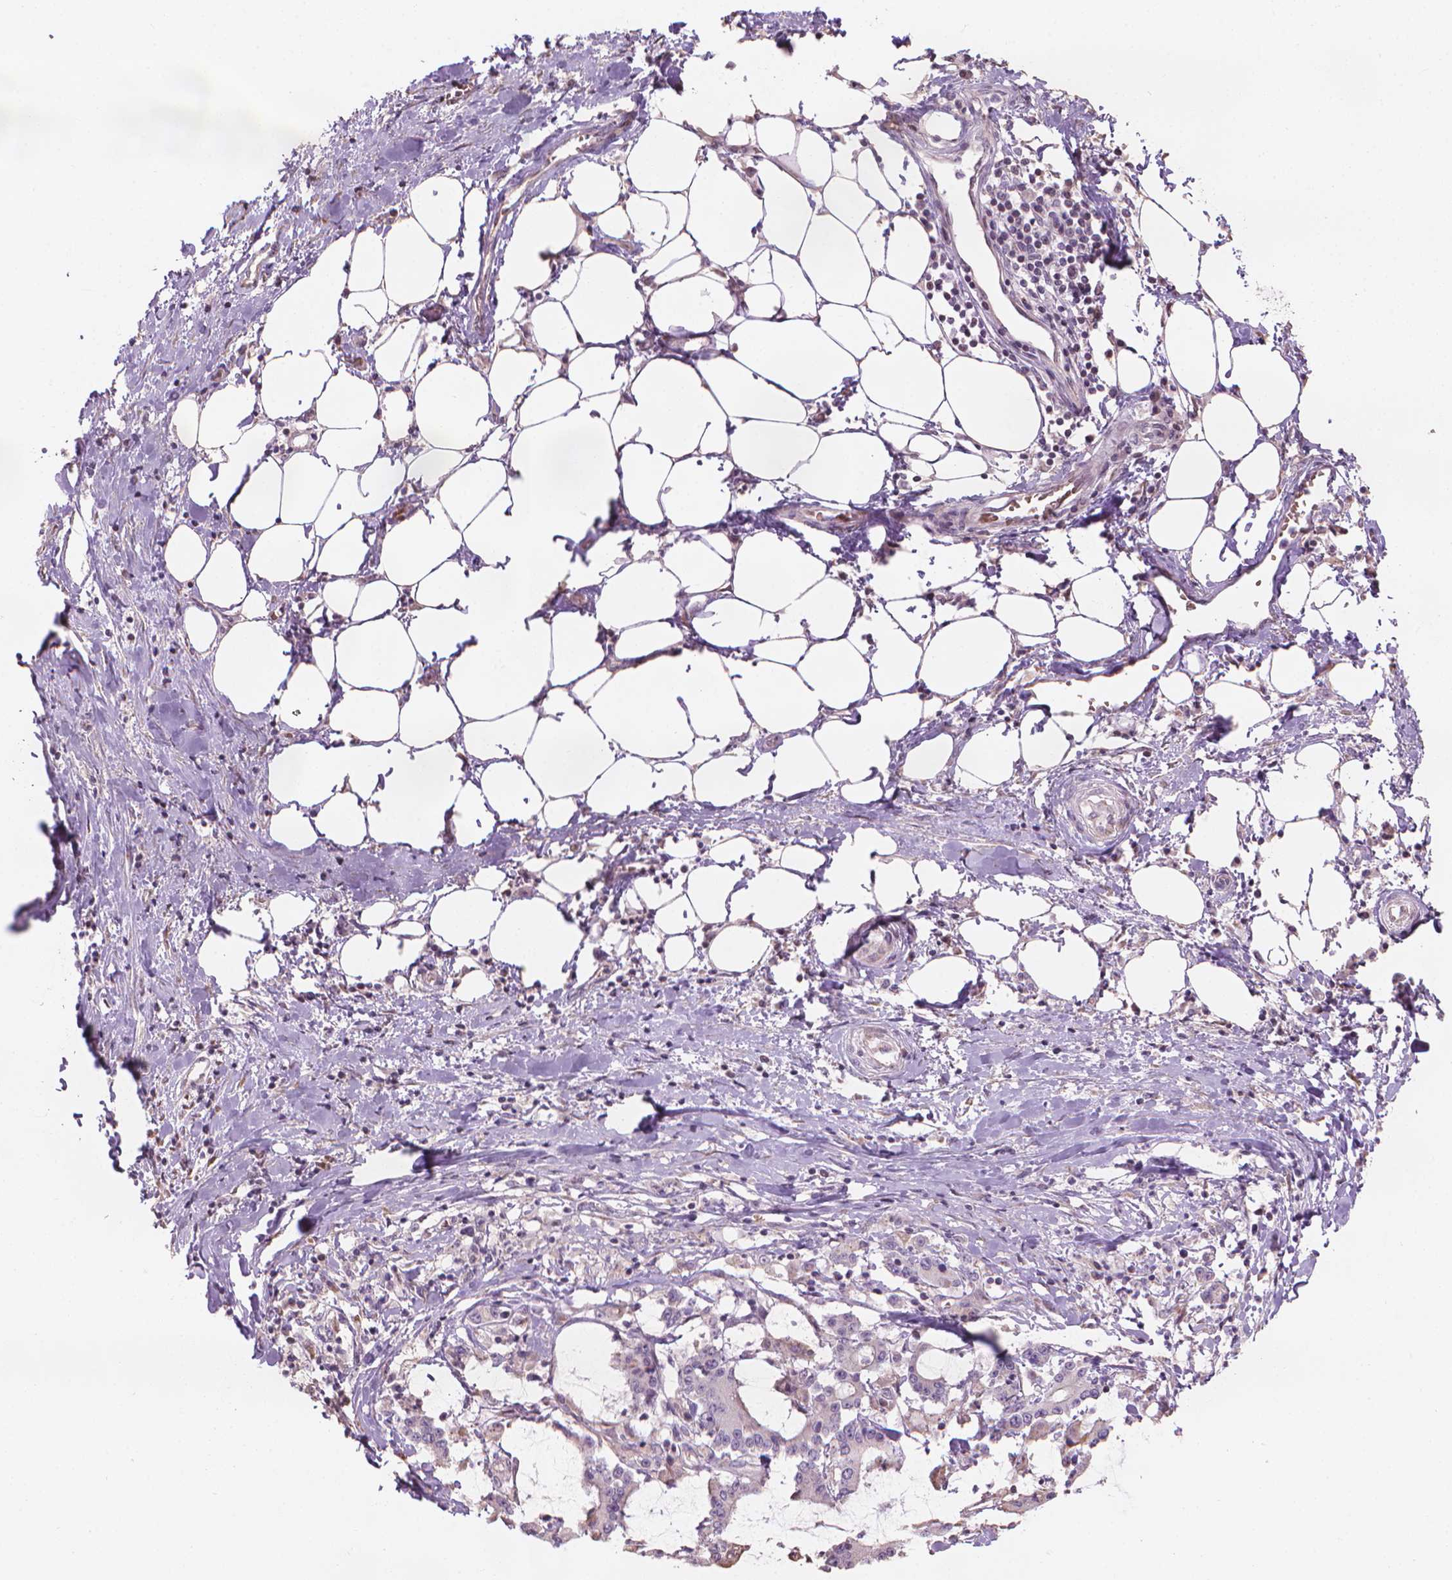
{"staining": {"intensity": "negative", "quantity": "none", "location": "none"}, "tissue": "stomach cancer", "cell_type": "Tumor cells", "image_type": "cancer", "snomed": [{"axis": "morphology", "description": "Adenocarcinoma, NOS"}, {"axis": "topography", "description": "Stomach, upper"}], "caption": "Image shows no significant protein positivity in tumor cells of stomach cancer (adenocarcinoma).", "gene": "IFFO1", "patient": {"sex": "male", "age": 68}}